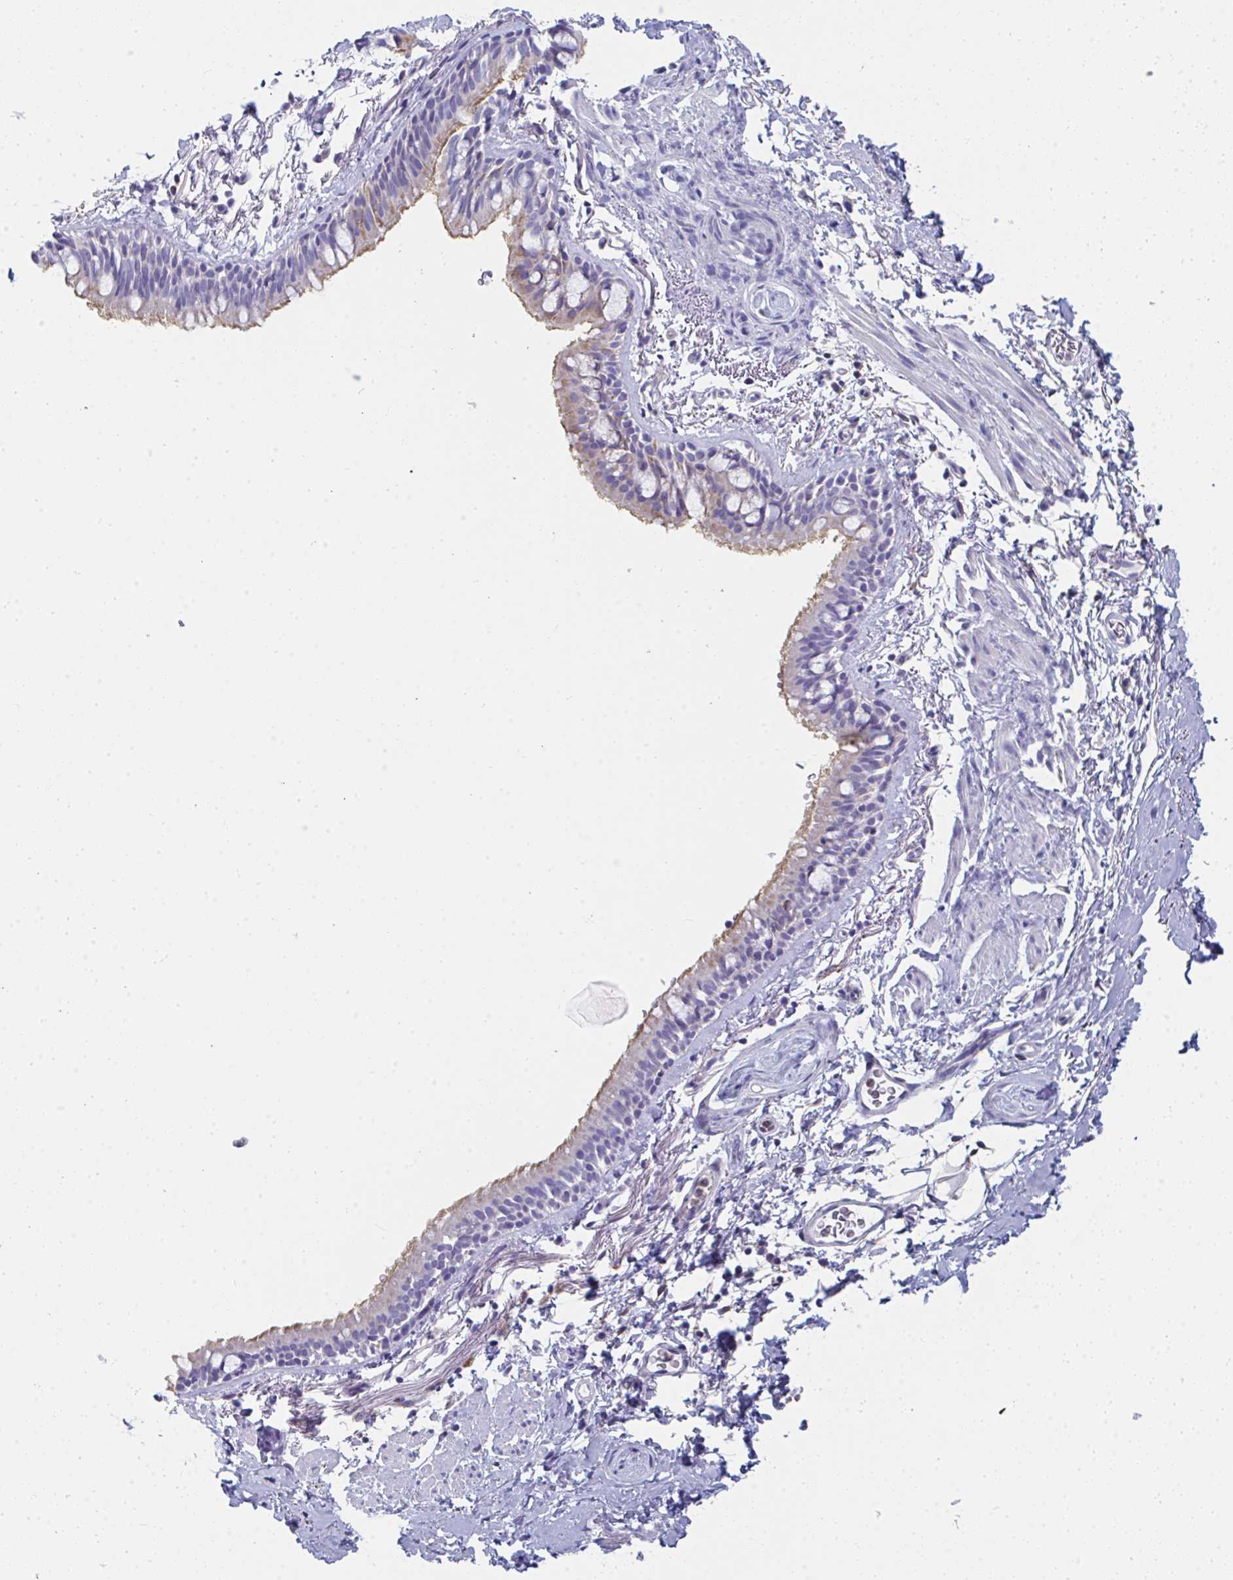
{"staining": {"intensity": "weak", "quantity": "25%-75%", "location": "cytoplasmic/membranous"}, "tissue": "bronchus", "cell_type": "Respiratory epithelial cells", "image_type": "normal", "snomed": [{"axis": "morphology", "description": "Normal tissue, NOS"}, {"axis": "topography", "description": "Lymph node"}, {"axis": "topography", "description": "Cartilage tissue"}, {"axis": "topography", "description": "Bronchus"}], "caption": "A high-resolution histopathology image shows immunohistochemistry (IHC) staining of unremarkable bronchus, which exhibits weak cytoplasmic/membranous staining in approximately 25%-75% of respiratory epithelial cells.", "gene": "MGAM2", "patient": {"sex": "female", "age": 70}}